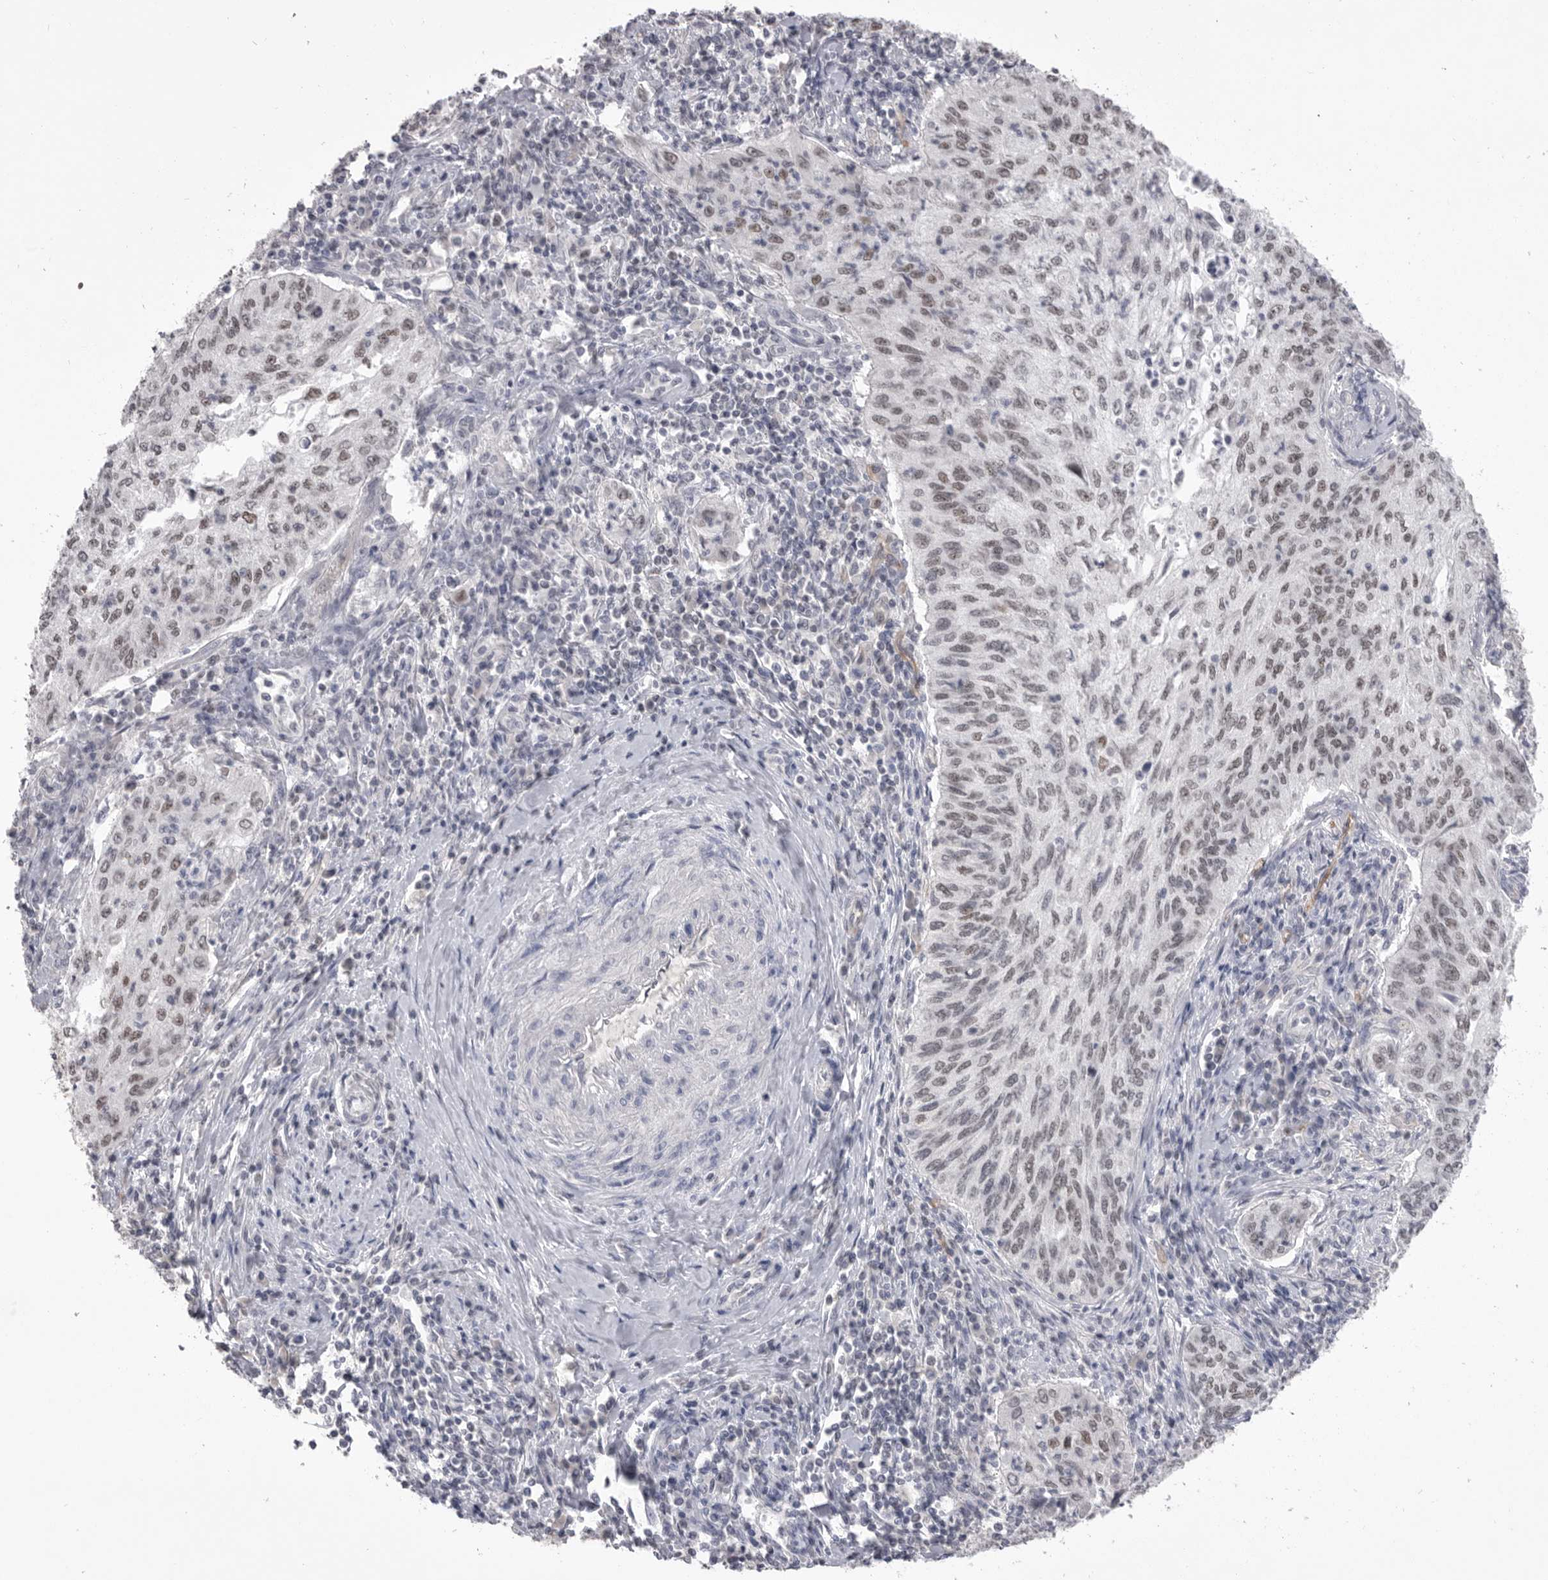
{"staining": {"intensity": "moderate", "quantity": ">75%", "location": "nuclear"}, "tissue": "cervical cancer", "cell_type": "Tumor cells", "image_type": "cancer", "snomed": [{"axis": "morphology", "description": "Squamous cell carcinoma, NOS"}, {"axis": "topography", "description": "Cervix"}], "caption": "Squamous cell carcinoma (cervical) stained with a brown dye displays moderate nuclear positive expression in about >75% of tumor cells.", "gene": "ZBTB7B", "patient": {"sex": "female", "age": 30}}